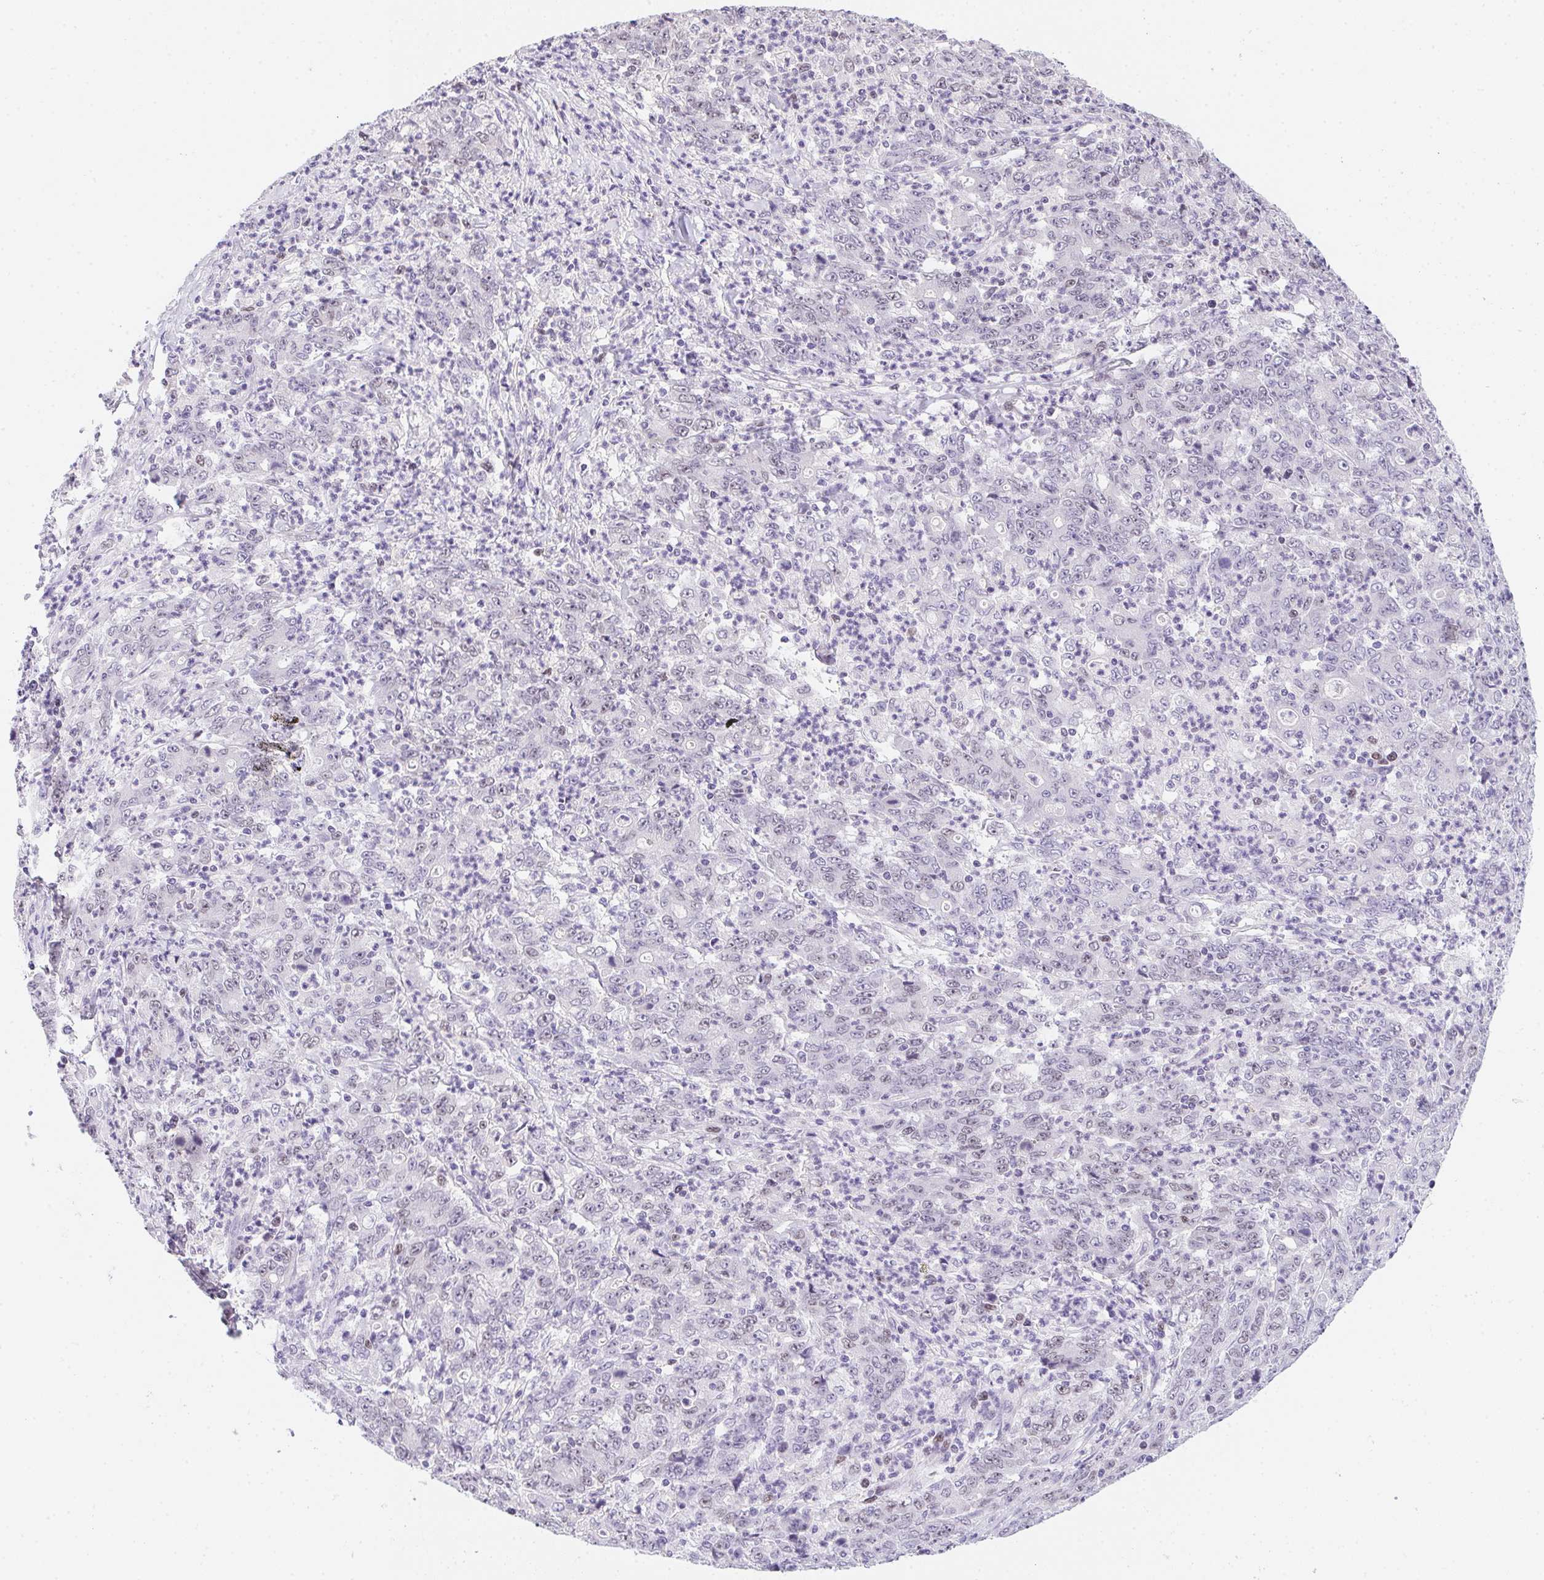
{"staining": {"intensity": "weak", "quantity": "<25%", "location": "nuclear"}, "tissue": "stomach cancer", "cell_type": "Tumor cells", "image_type": "cancer", "snomed": [{"axis": "morphology", "description": "Adenocarcinoma, NOS"}, {"axis": "topography", "description": "Stomach, lower"}], "caption": "Immunohistochemistry (IHC) image of neoplastic tissue: stomach cancer (adenocarcinoma) stained with DAB exhibits no significant protein staining in tumor cells.", "gene": "HELLS", "patient": {"sex": "female", "age": 71}}